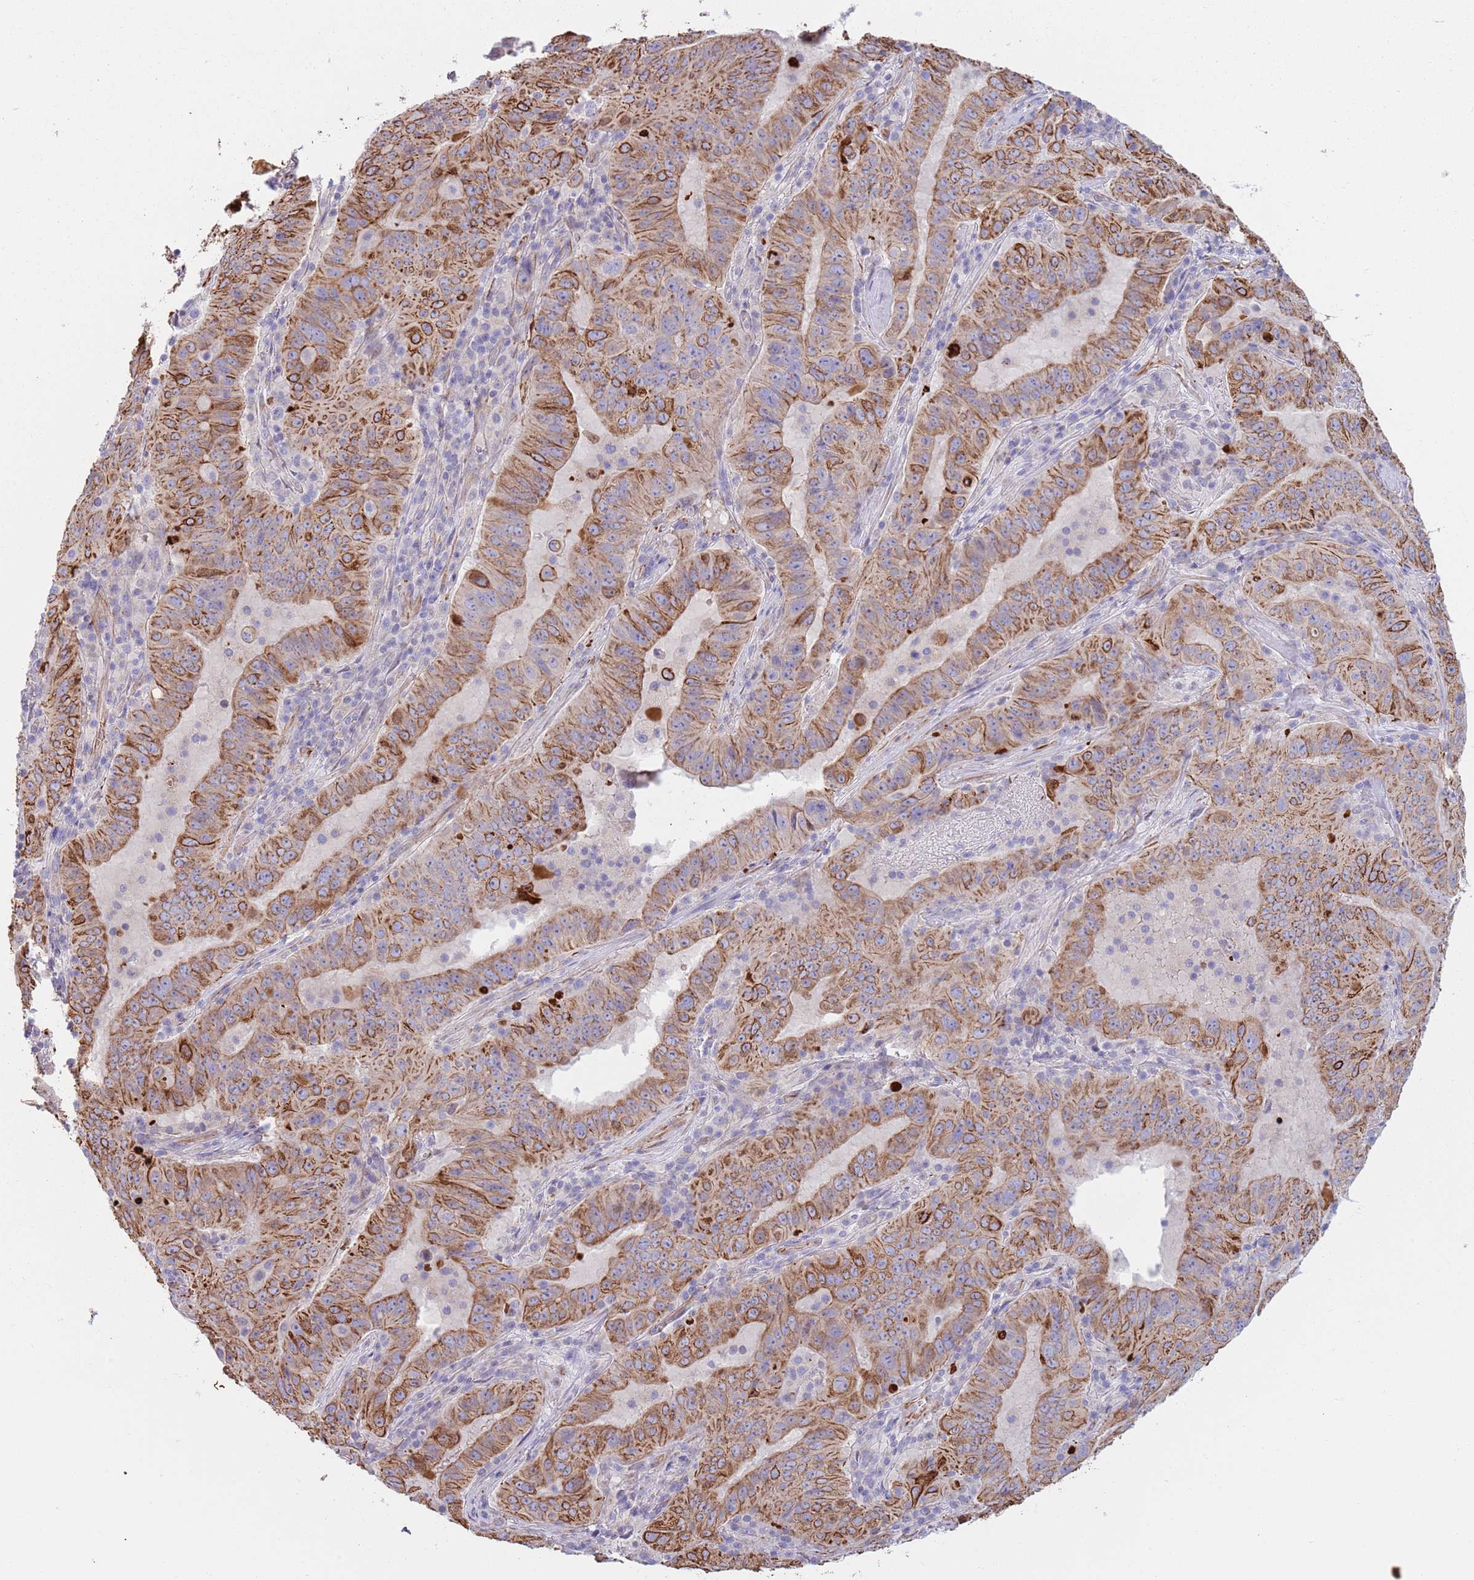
{"staining": {"intensity": "moderate", "quantity": ">75%", "location": "cytoplasmic/membranous"}, "tissue": "pancreatic cancer", "cell_type": "Tumor cells", "image_type": "cancer", "snomed": [{"axis": "morphology", "description": "Adenocarcinoma, NOS"}, {"axis": "topography", "description": "Pancreas"}], "caption": "DAB immunohistochemical staining of human adenocarcinoma (pancreatic) displays moderate cytoplasmic/membranous protein expression in approximately >75% of tumor cells.", "gene": "MOGAT1", "patient": {"sex": "male", "age": 63}}